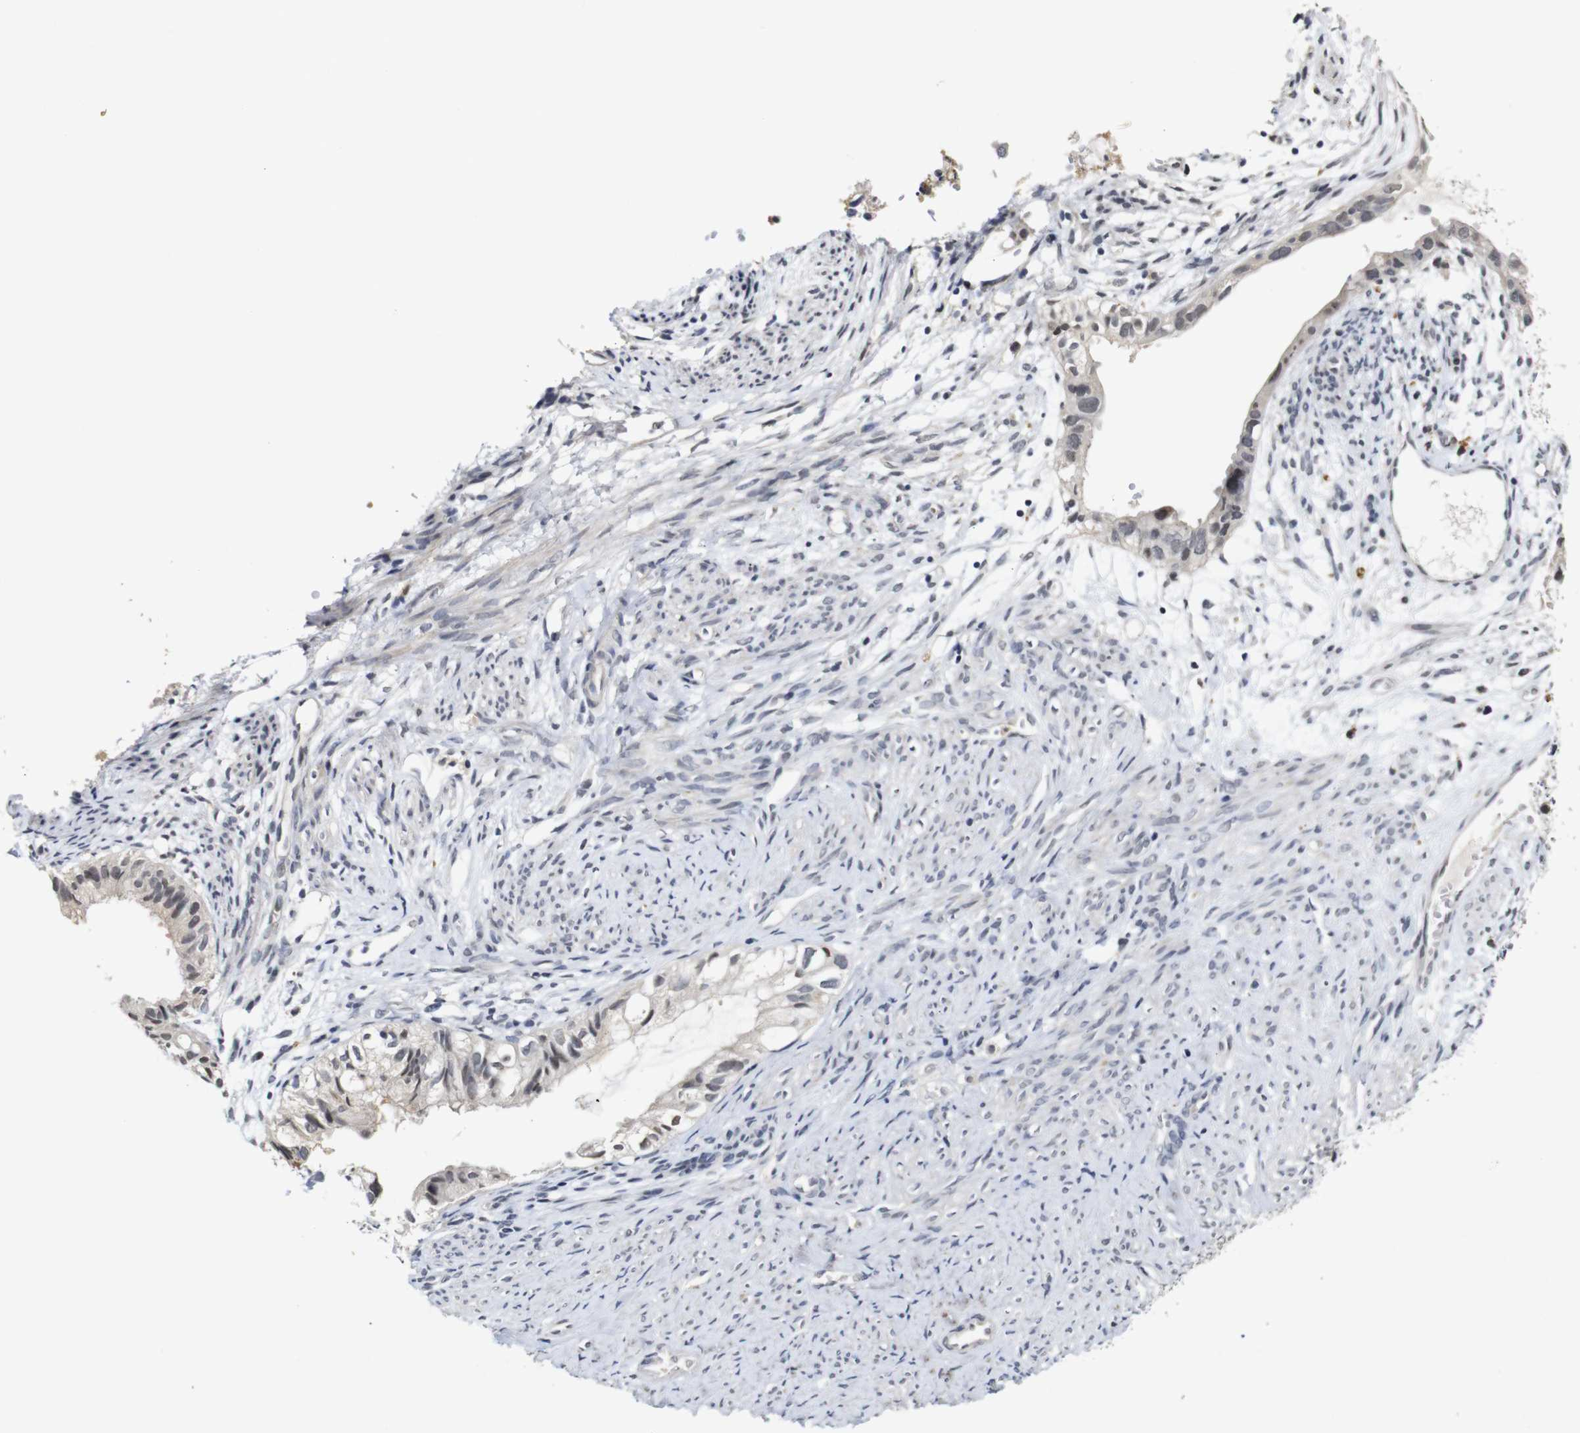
{"staining": {"intensity": "moderate", "quantity": "<25%", "location": "cytoplasmic/membranous,nuclear"}, "tissue": "cervical cancer", "cell_type": "Tumor cells", "image_type": "cancer", "snomed": [{"axis": "morphology", "description": "Normal tissue, NOS"}, {"axis": "morphology", "description": "Adenocarcinoma, NOS"}, {"axis": "topography", "description": "Cervix"}, {"axis": "topography", "description": "Endometrium"}], "caption": "The micrograph displays immunohistochemical staining of adenocarcinoma (cervical). There is moderate cytoplasmic/membranous and nuclear expression is seen in about <25% of tumor cells.", "gene": "NTRK3", "patient": {"sex": "female", "age": 86}}